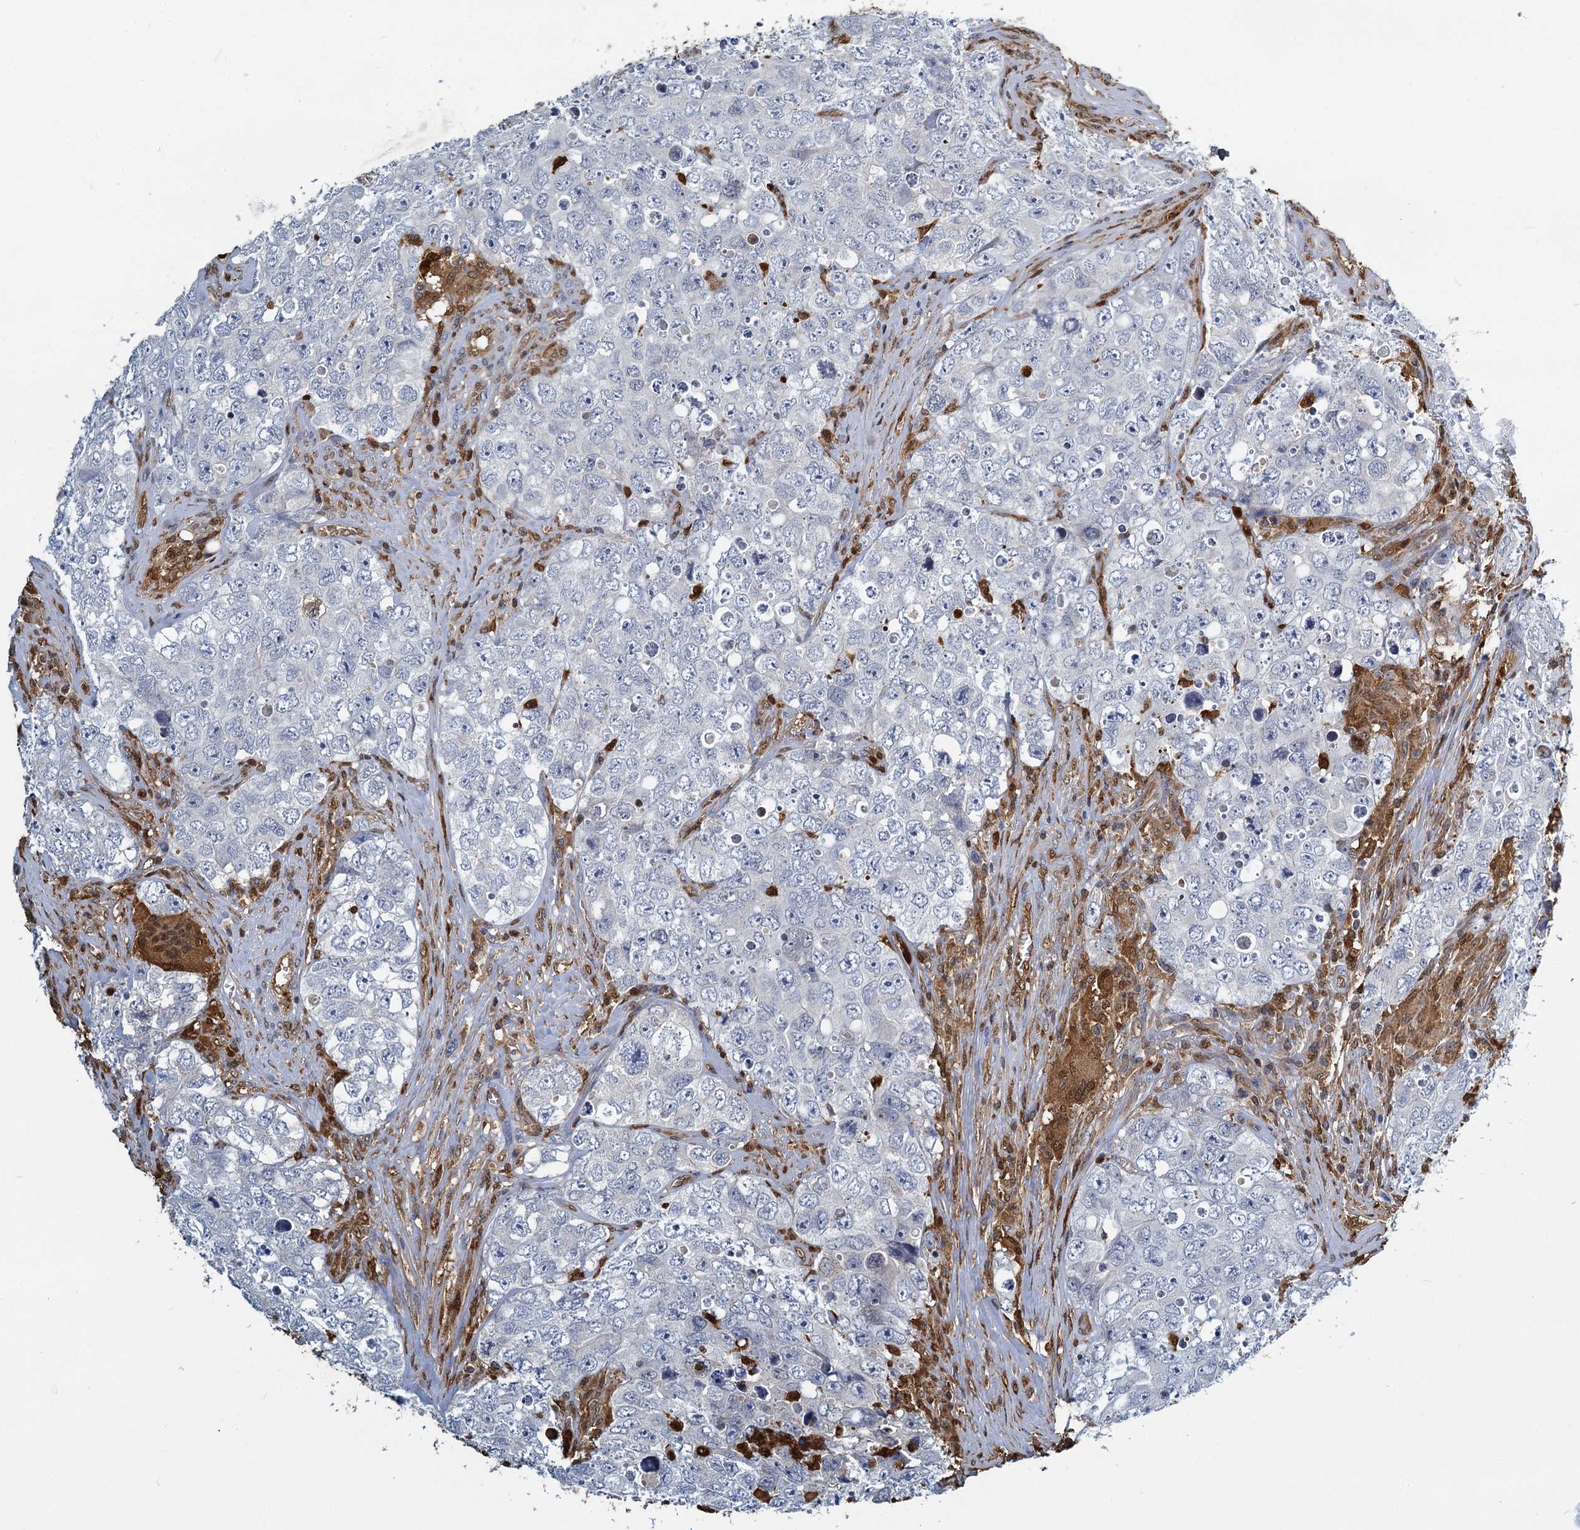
{"staining": {"intensity": "negative", "quantity": "none", "location": "none"}, "tissue": "testis cancer", "cell_type": "Tumor cells", "image_type": "cancer", "snomed": [{"axis": "morphology", "description": "Seminoma, NOS"}, {"axis": "morphology", "description": "Carcinoma, Embryonal, NOS"}, {"axis": "topography", "description": "Testis"}], "caption": "IHC of human testis cancer (seminoma) reveals no staining in tumor cells.", "gene": "S100A6", "patient": {"sex": "male", "age": 43}}